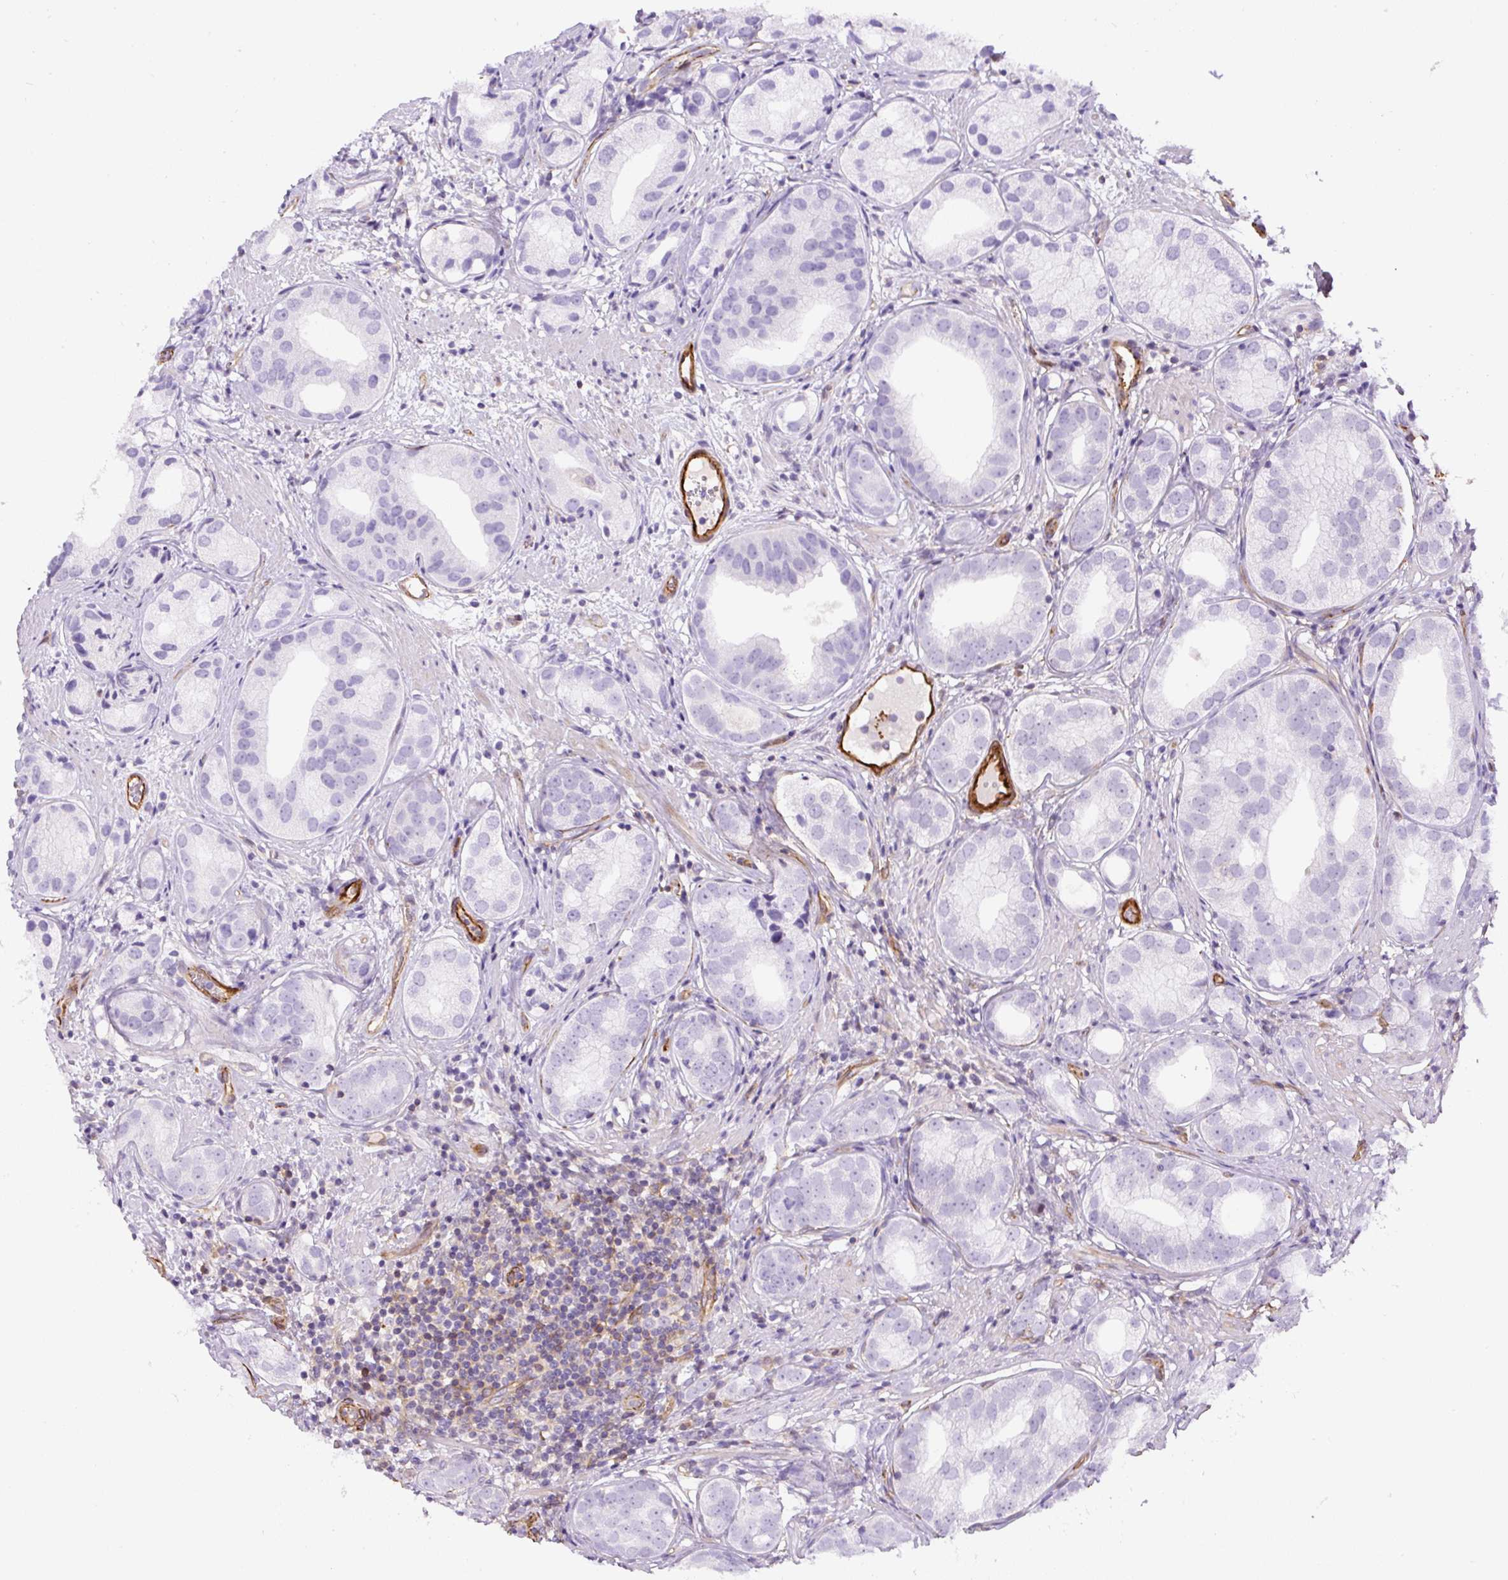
{"staining": {"intensity": "negative", "quantity": "none", "location": "none"}, "tissue": "prostate cancer", "cell_type": "Tumor cells", "image_type": "cancer", "snomed": [{"axis": "morphology", "description": "Adenocarcinoma, High grade"}, {"axis": "topography", "description": "Prostate"}], "caption": "Tumor cells show no significant protein staining in prostate cancer. (IHC, brightfield microscopy, high magnification).", "gene": "B3GALT5", "patient": {"sex": "male", "age": 82}}